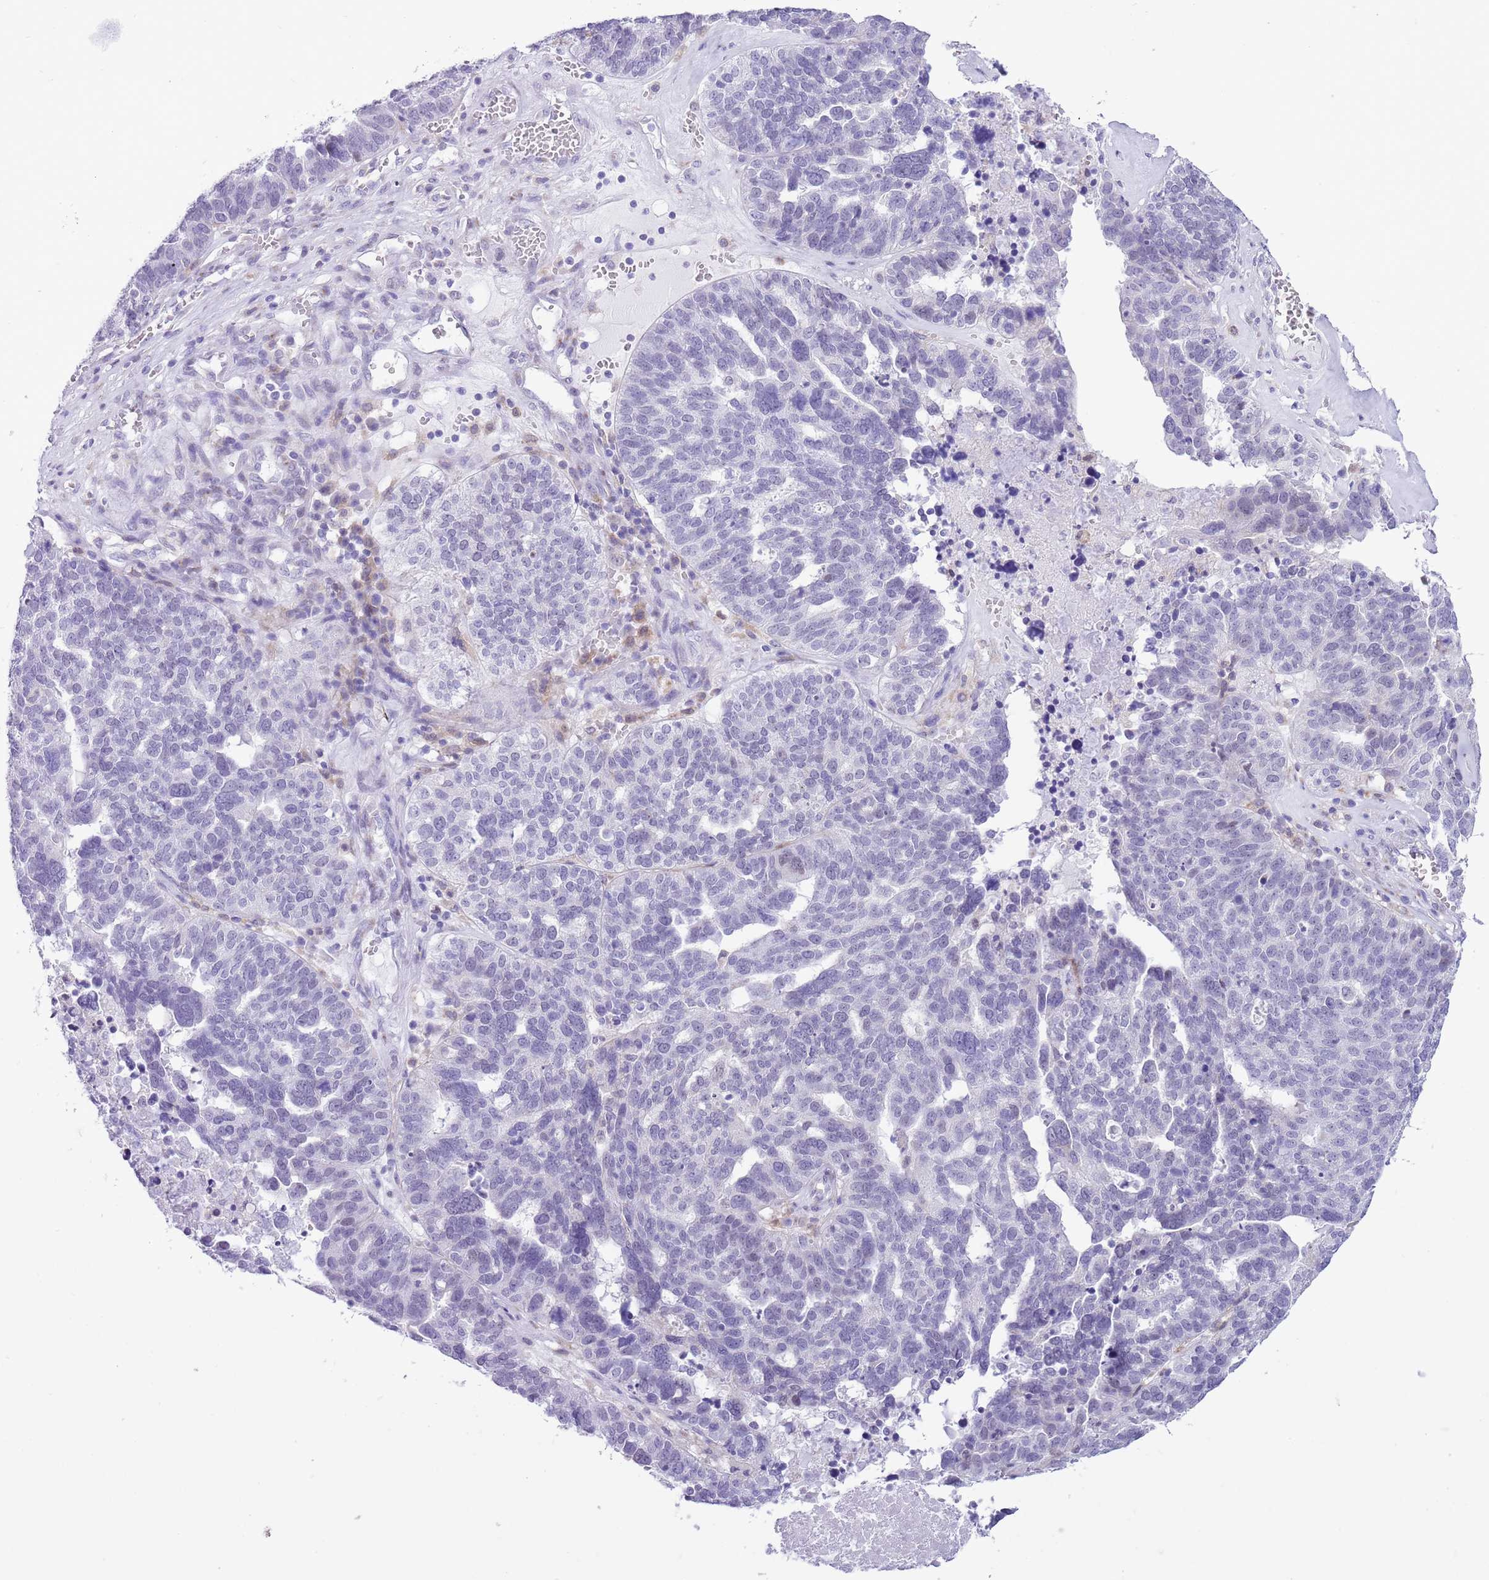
{"staining": {"intensity": "negative", "quantity": "none", "location": "none"}, "tissue": "ovarian cancer", "cell_type": "Tumor cells", "image_type": "cancer", "snomed": [{"axis": "morphology", "description": "Cystadenocarcinoma, serous, NOS"}, {"axis": "topography", "description": "Ovary"}], "caption": "This is an immunohistochemistry (IHC) image of human ovarian cancer (serous cystadenocarcinoma). There is no positivity in tumor cells.", "gene": "ZNF576", "patient": {"sex": "female", "age": 59}}